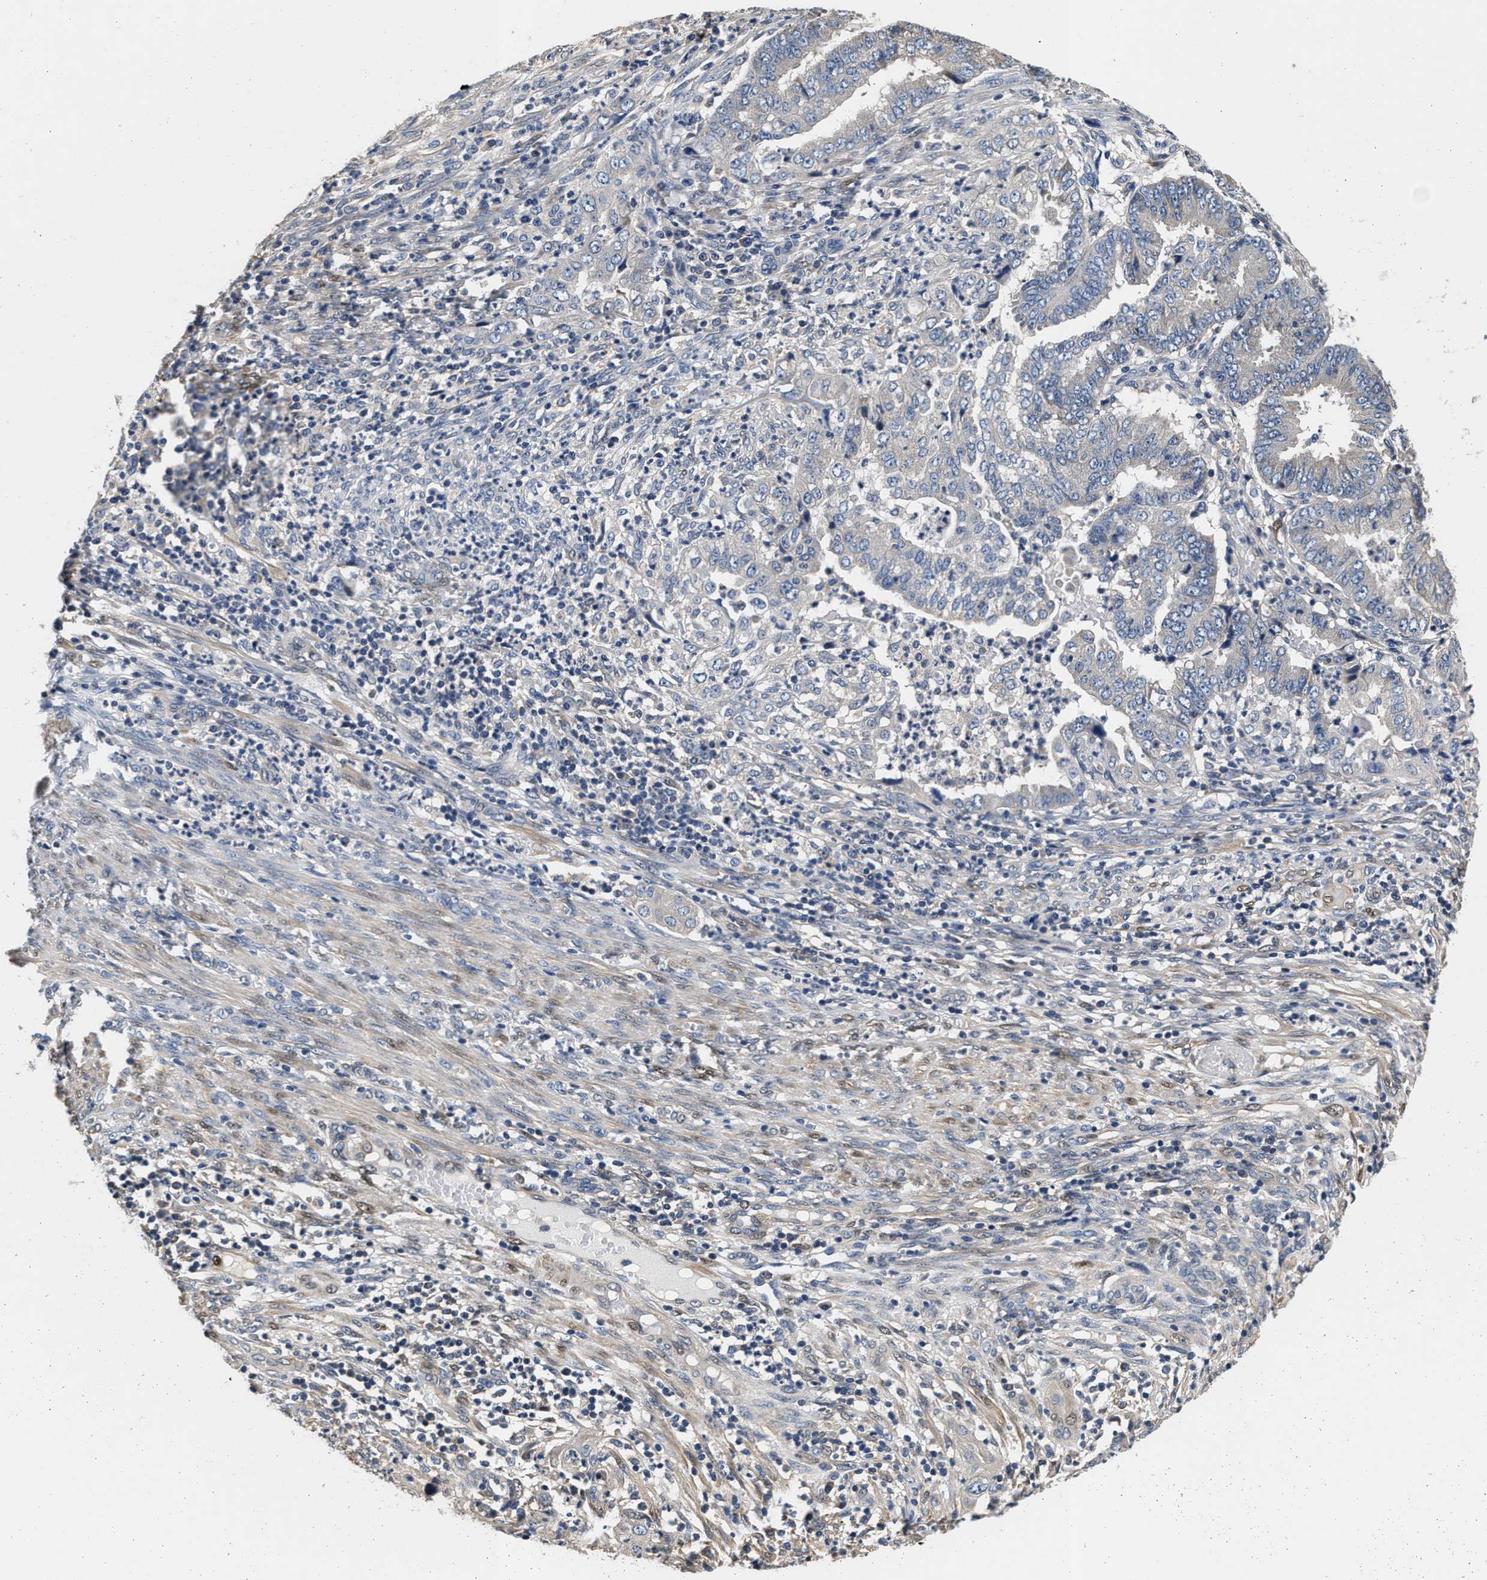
{"staining": {"intensity": "negative", "quantity": "none", "location": "none"}, "tissue": "endometrial cancer", "cell_type": "Tumor cells", "image_type": "cancer", "snomed": [{"axis": "morphology", "description": "Adenocarcinoma, NOS"}, {"axis": "topography", "description": "Endometrium"}], "caption": "DAB (3,3'-diaminobenzidine) immunohistochemical staining of human endometrial cancer (adenocarcinoma) displays no significant expression in tumor cells.", "gene": "ANKIB1", "patient": {"sex": "female", "age": 51}}